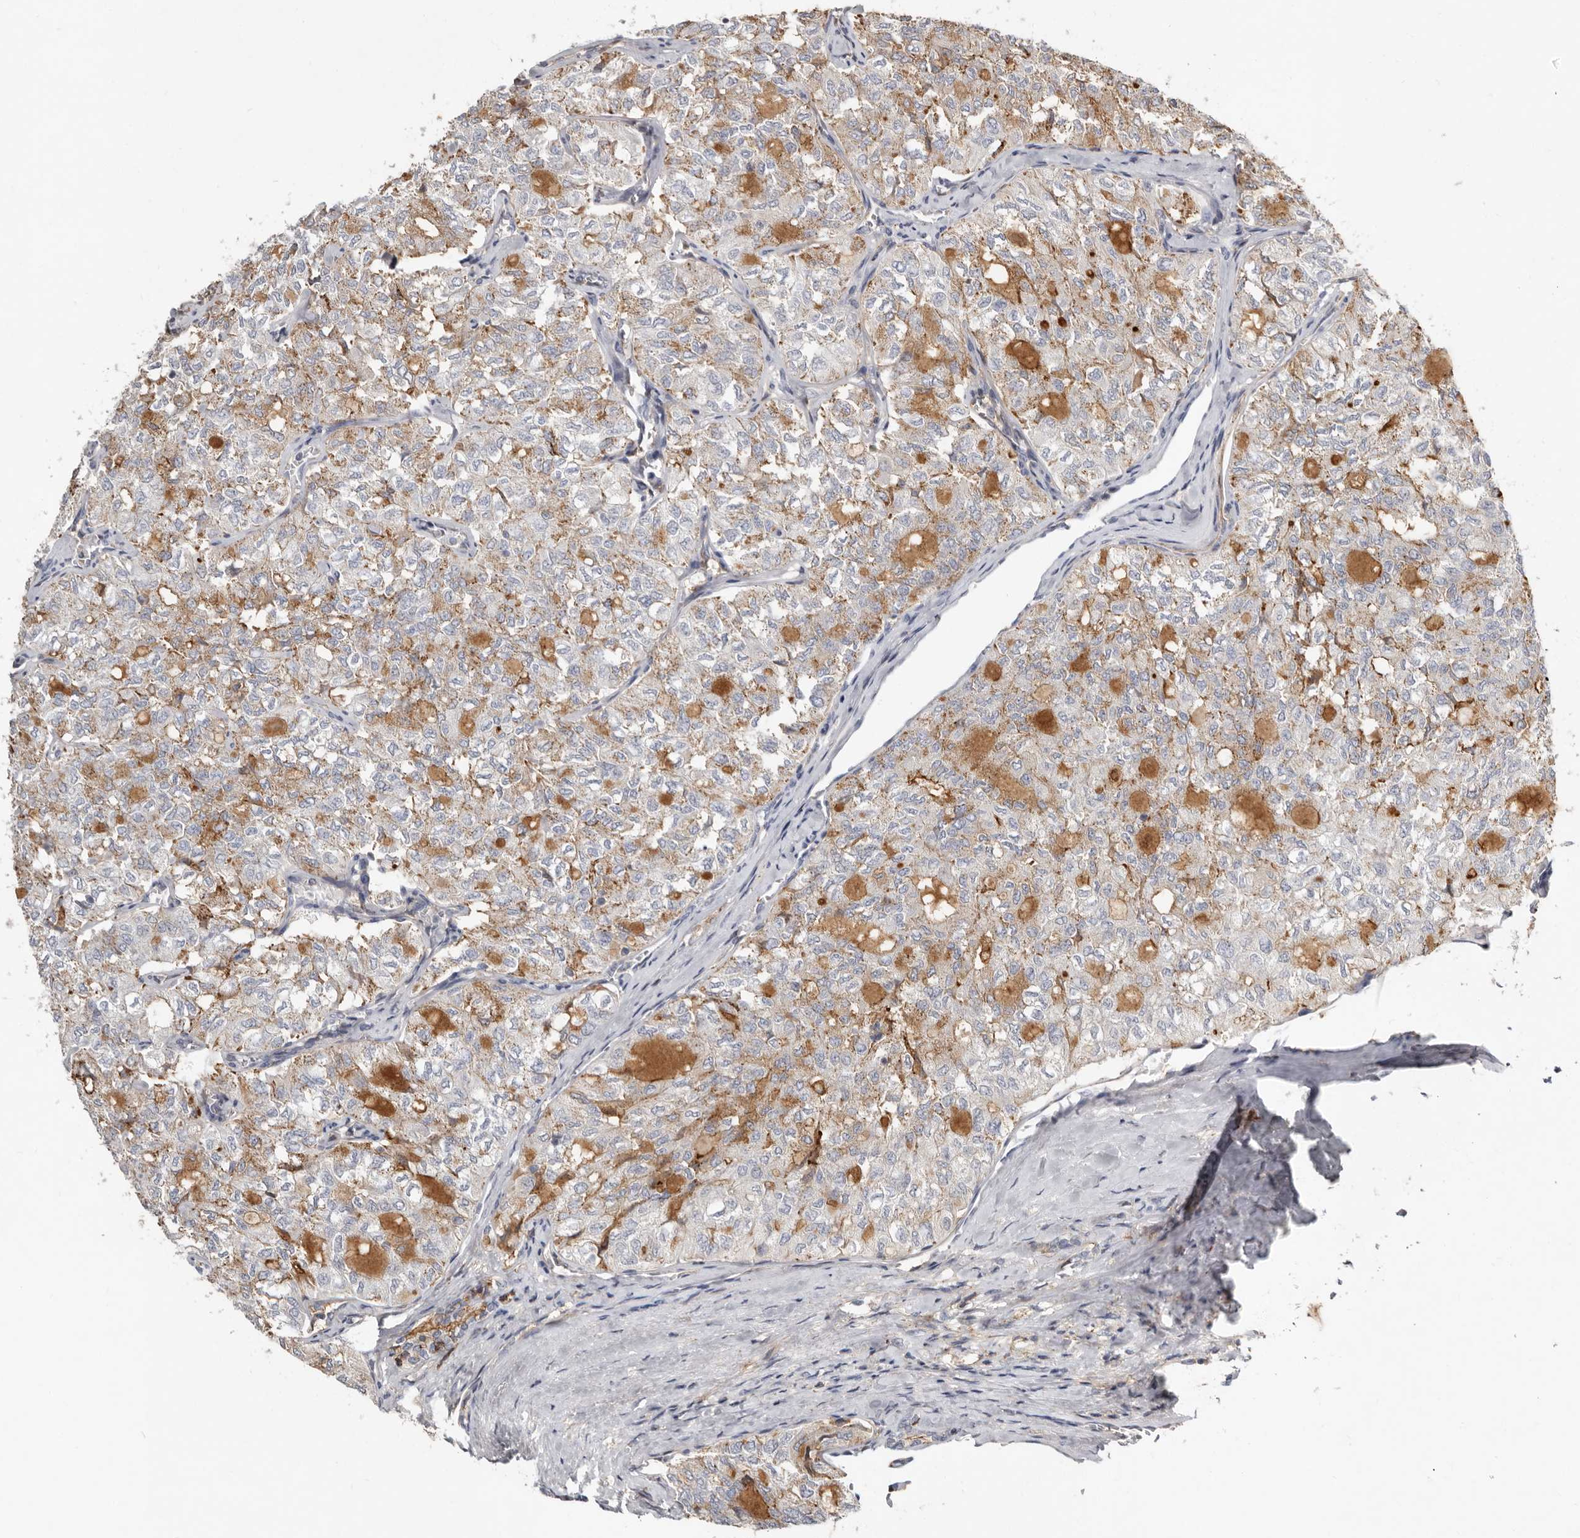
{"staining": {"intensity": "moderate", "quantity": ">75%", "location": "cytoplasmic/membranous"}, "tissue": "thyroid cancer", "cell_type": "Tumor cells", "image_type": "cancer", "snomed": [{"axis": "morphology", "description": "Follicular adenoma carcinoma, NOS"}, {"axis": "topography", "description": "Thyroid gland"}], "caption": "Immunohistochemical staining of human thyroid follicular adenoma carcinoma exhibits moderate cytoplasmic/membranous protein positivity in about >75% of tumor cells. (Brightfield microscopy of DAB IHC at high magnification).", "gene": "KIF26B", "patient": {"sex": "male", "age": 75}}